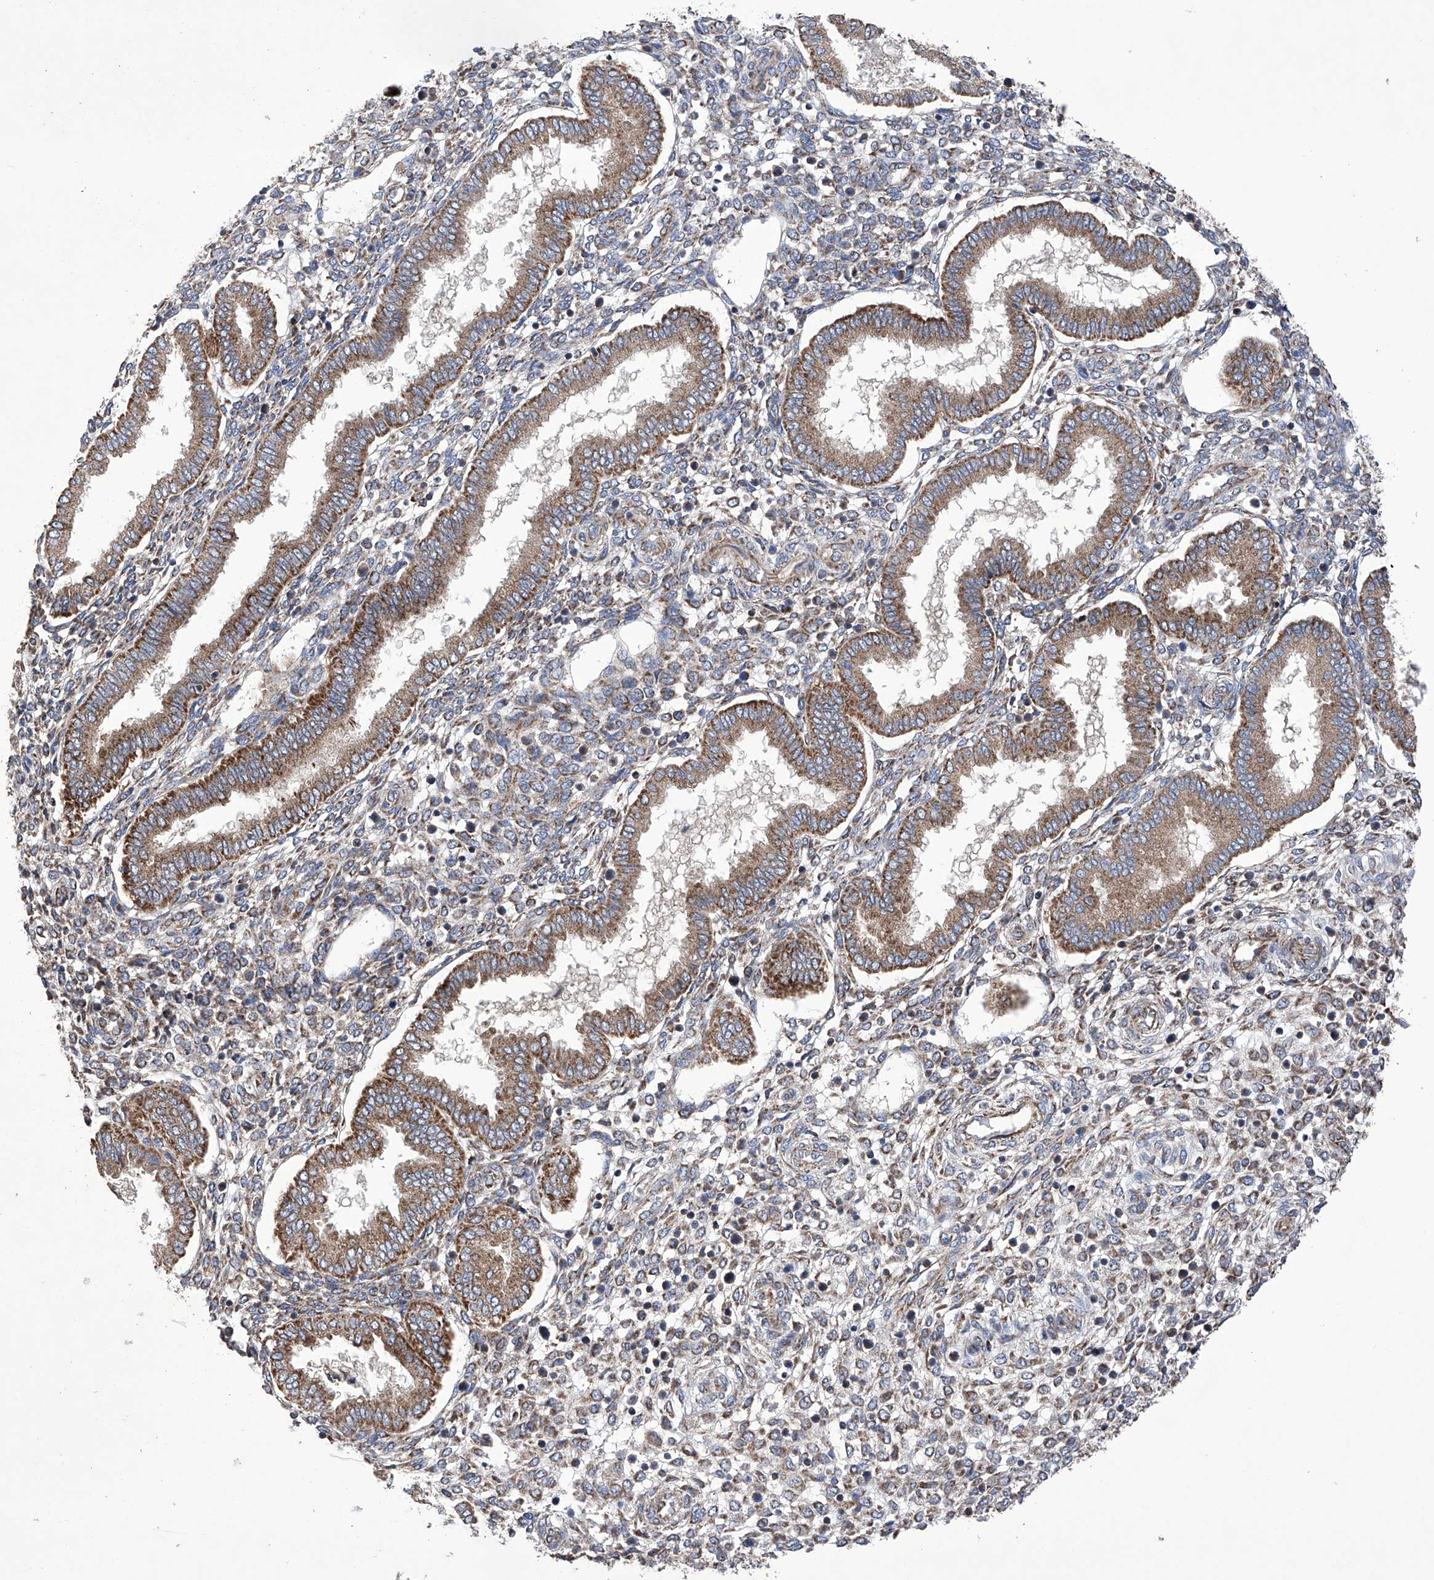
{"staining": {"intensity": "moderate", "quantity": "25%-75%", "location": "cytoplasmic/membranous"}, "tissue": "endometrium", "cell_type": "Cells in endometrial stroma", "image_type": "normal", "snomed": [{"axis": "morphology", "description": "Normal tissue, NOS"}, {"axis": "topography", "description": "Endometrium"}], "caption": "A micrograph of human endometrium stained for a protein shows moderate cytoplasmic/membranous brown staining in cells in endometrial stroma.", "gene": "EFCAB2", "patient": {"sex": "female", "age": 24}}